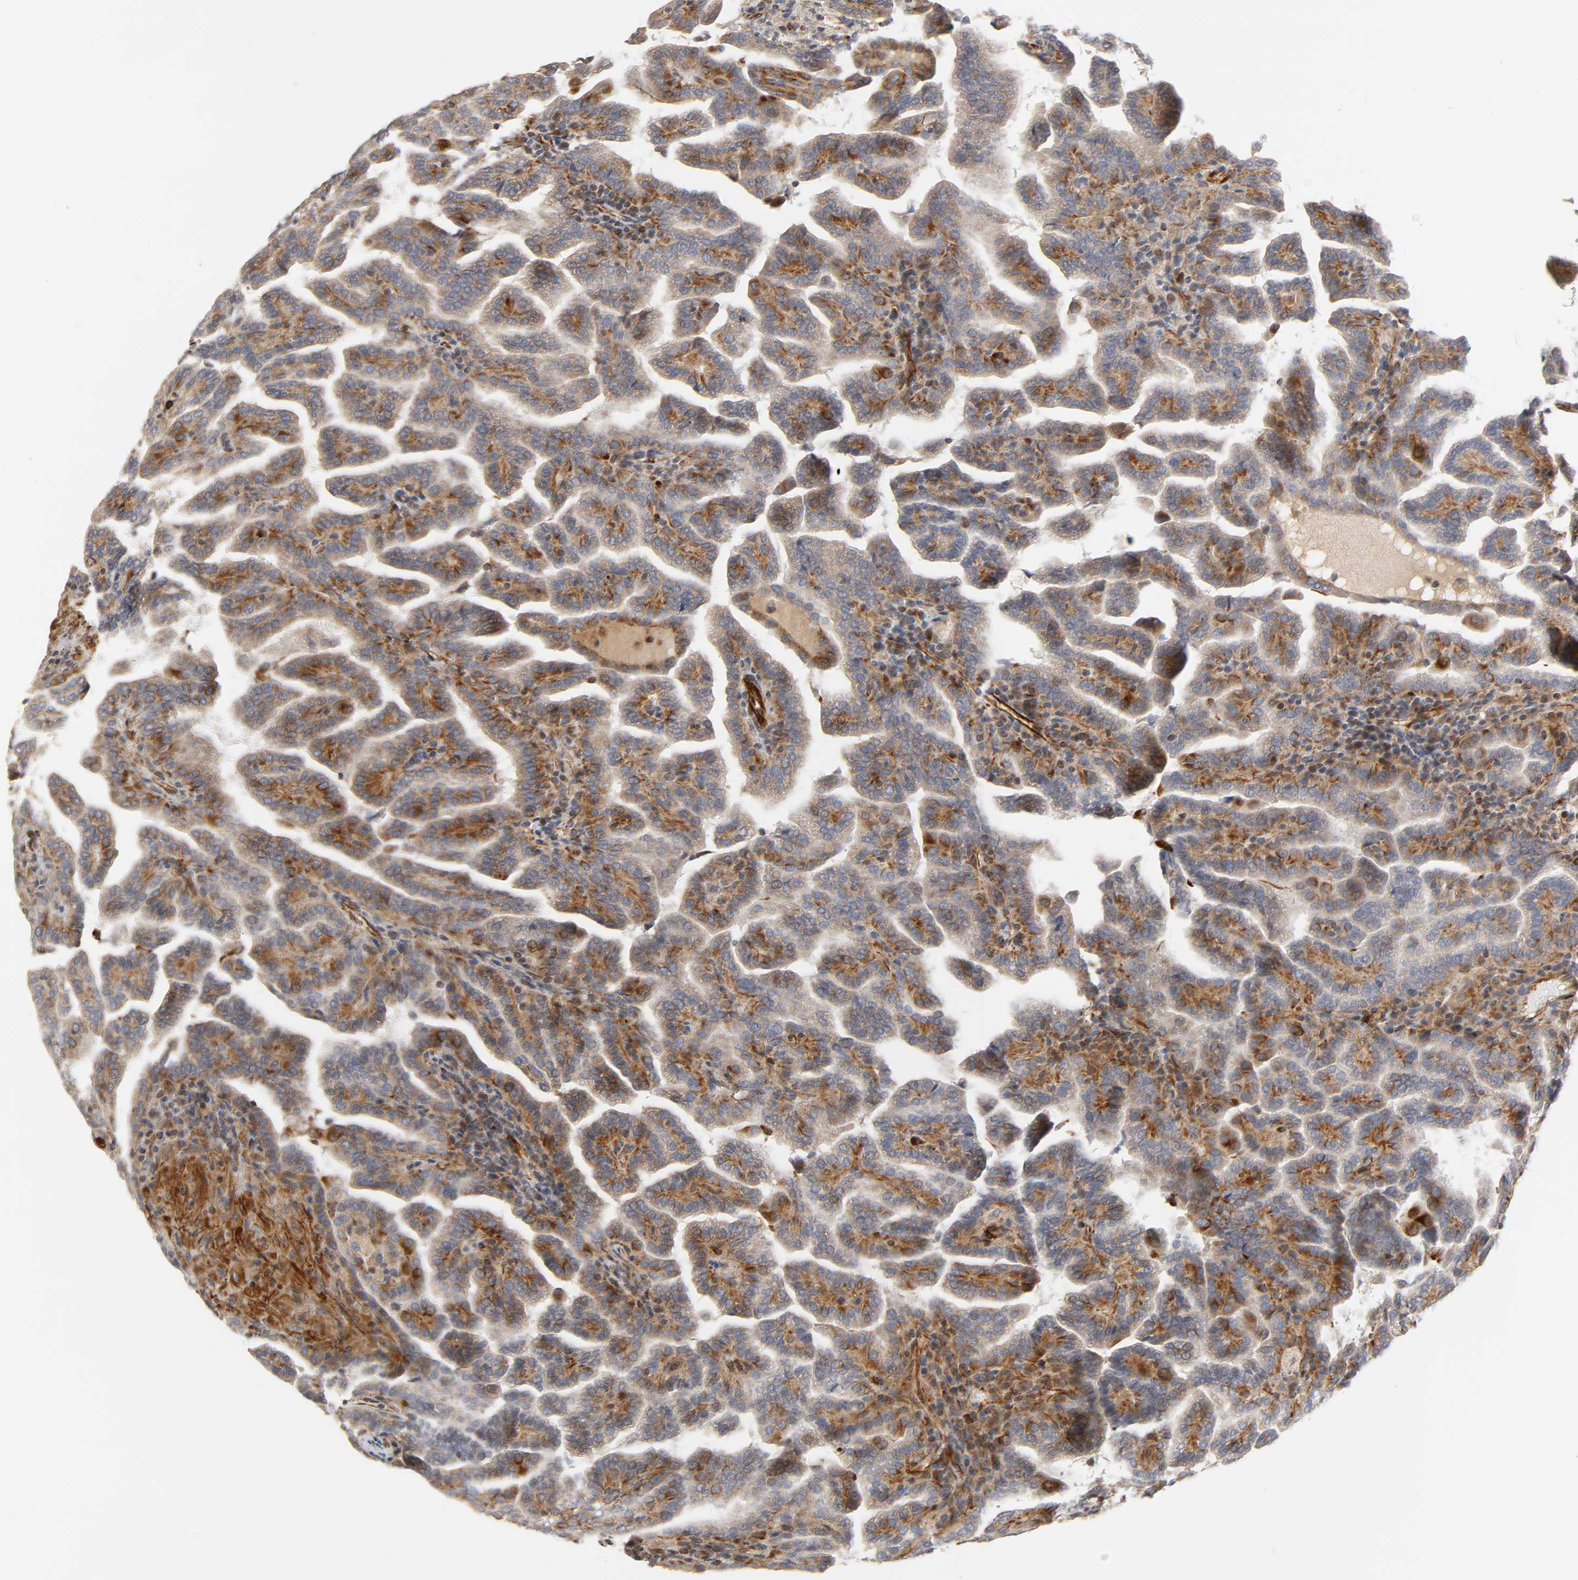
{"staining": {"intensity": "moderate", "quantity": ">75%", "location": "cytoplasmic/membranous"}, "tissue": "renal cancer", "cell_type": "Tumor cells", "image_type": "cancer", "snomed": [{"axis": "morphology", "description": "Adenocarcinoma, NOS"}, {"axis": "topography", "description": "Kidney"}], "caption": "This is an image of immunohistochemistry staining of renal cancer (adenocarcinoma), which shows moderate expression in the cytoplasmic/membranous of tumor cells.", "gene": "FAM118A", "patient": {"sex": "male", "age": 61}}